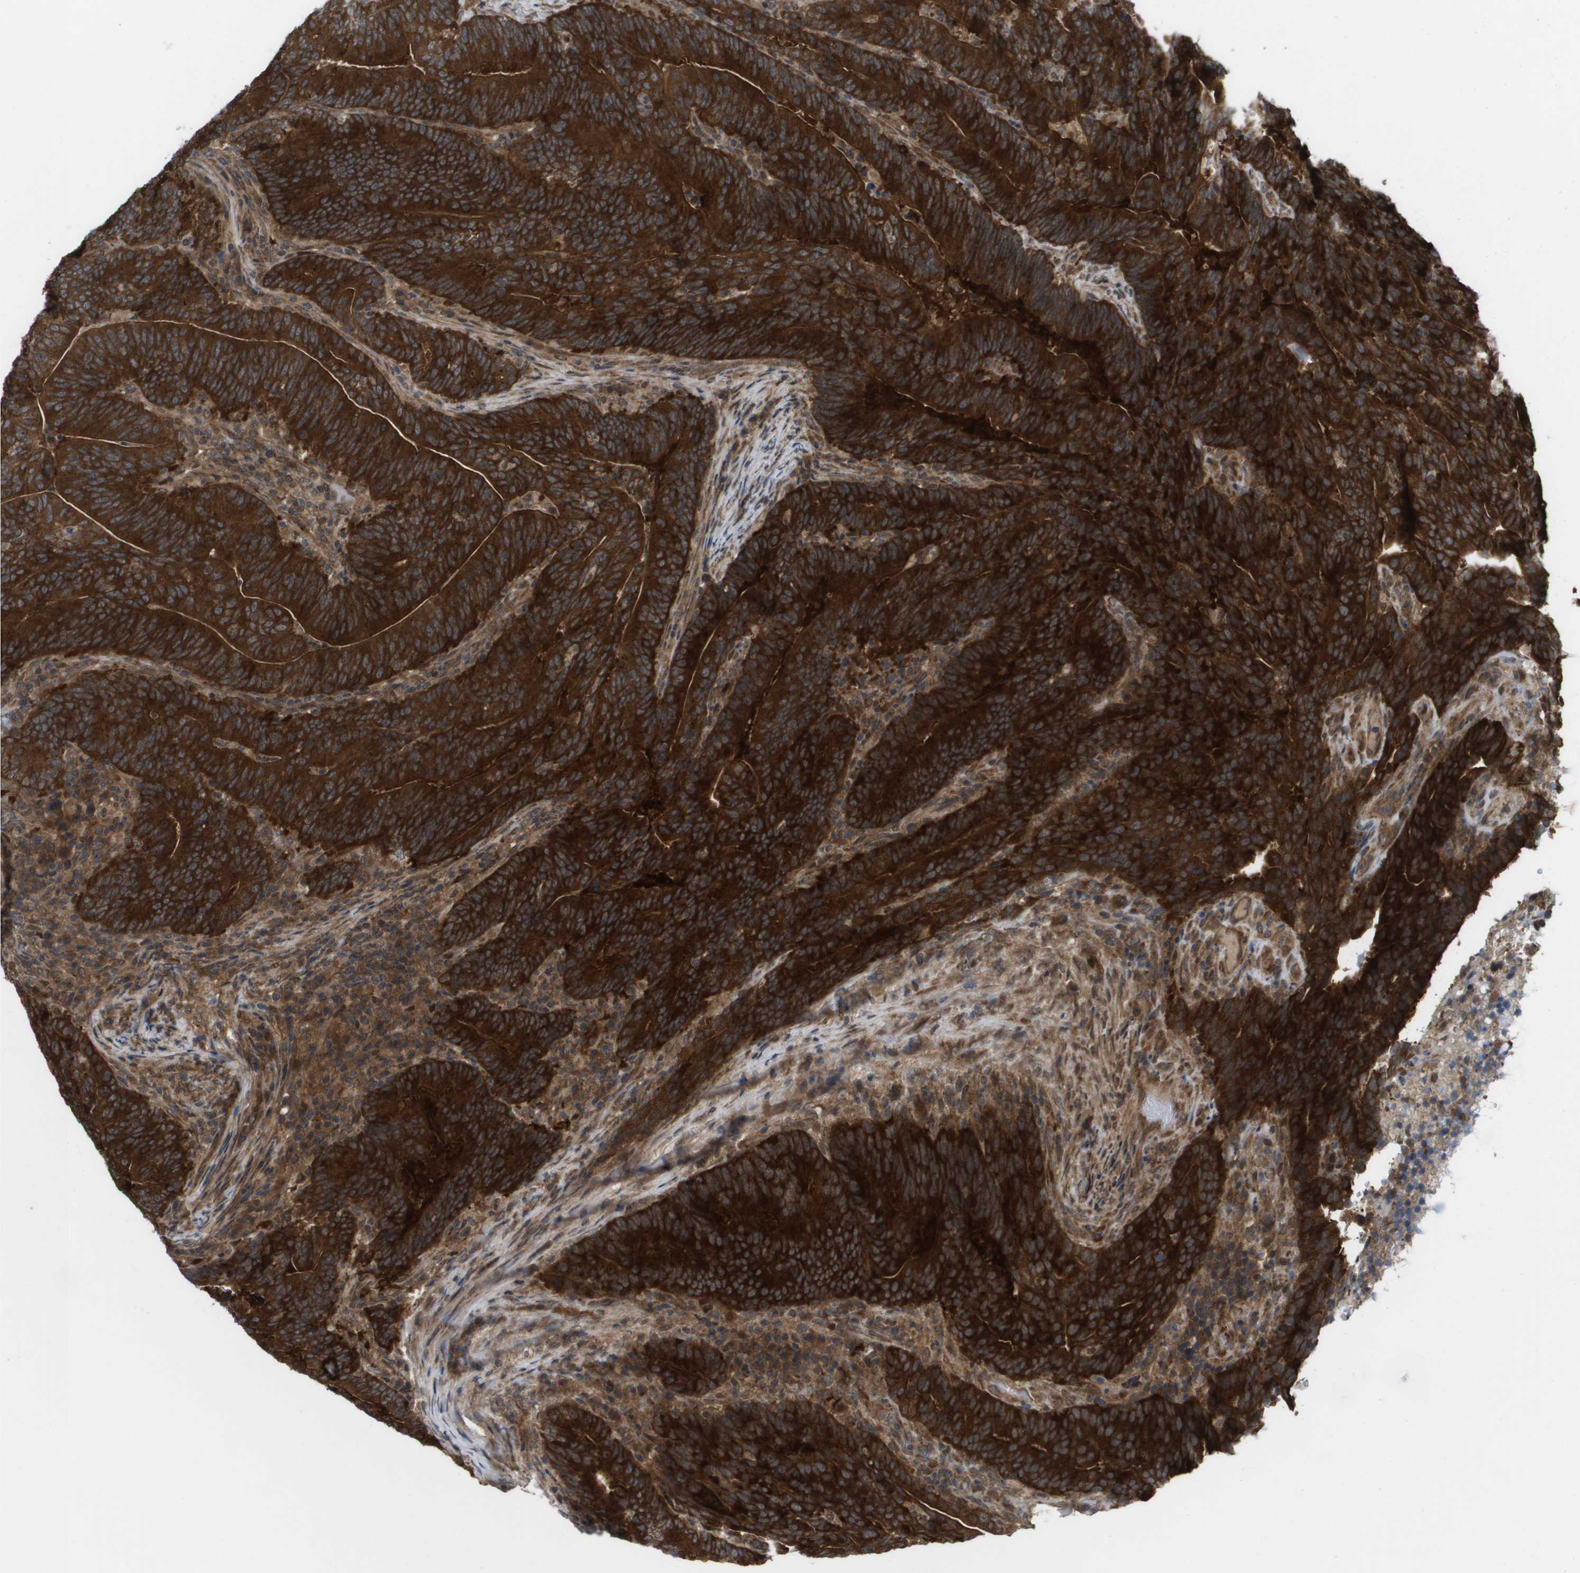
{"staining": {"intensity": "strong", "quantity": ">75%", "location": "cytoplasmic/membranous"}, "tissue": "colorectal cancer", "cell_type": "Tumor cells", "image_type": "cancer", "snomed": [{"axis": "morphology", "description": "Adenocarcinoma, NOS"}, {"axis": "topography", "description": "Colon"}], "caption": "IHC (DAB (3,3'-diaminobenzidine)) staining of human adenocarcinoma (colorectal) exhibits strong cytoplasmic/membranous protein expression in approximately >75% of tumor cells. (DAB (3,3'-diaminobenzidine) IHC, brown staining for protein, blue staining for nuclei).", "gene": "CTPS2", "patient": {"sex": "female", "age": 66}}